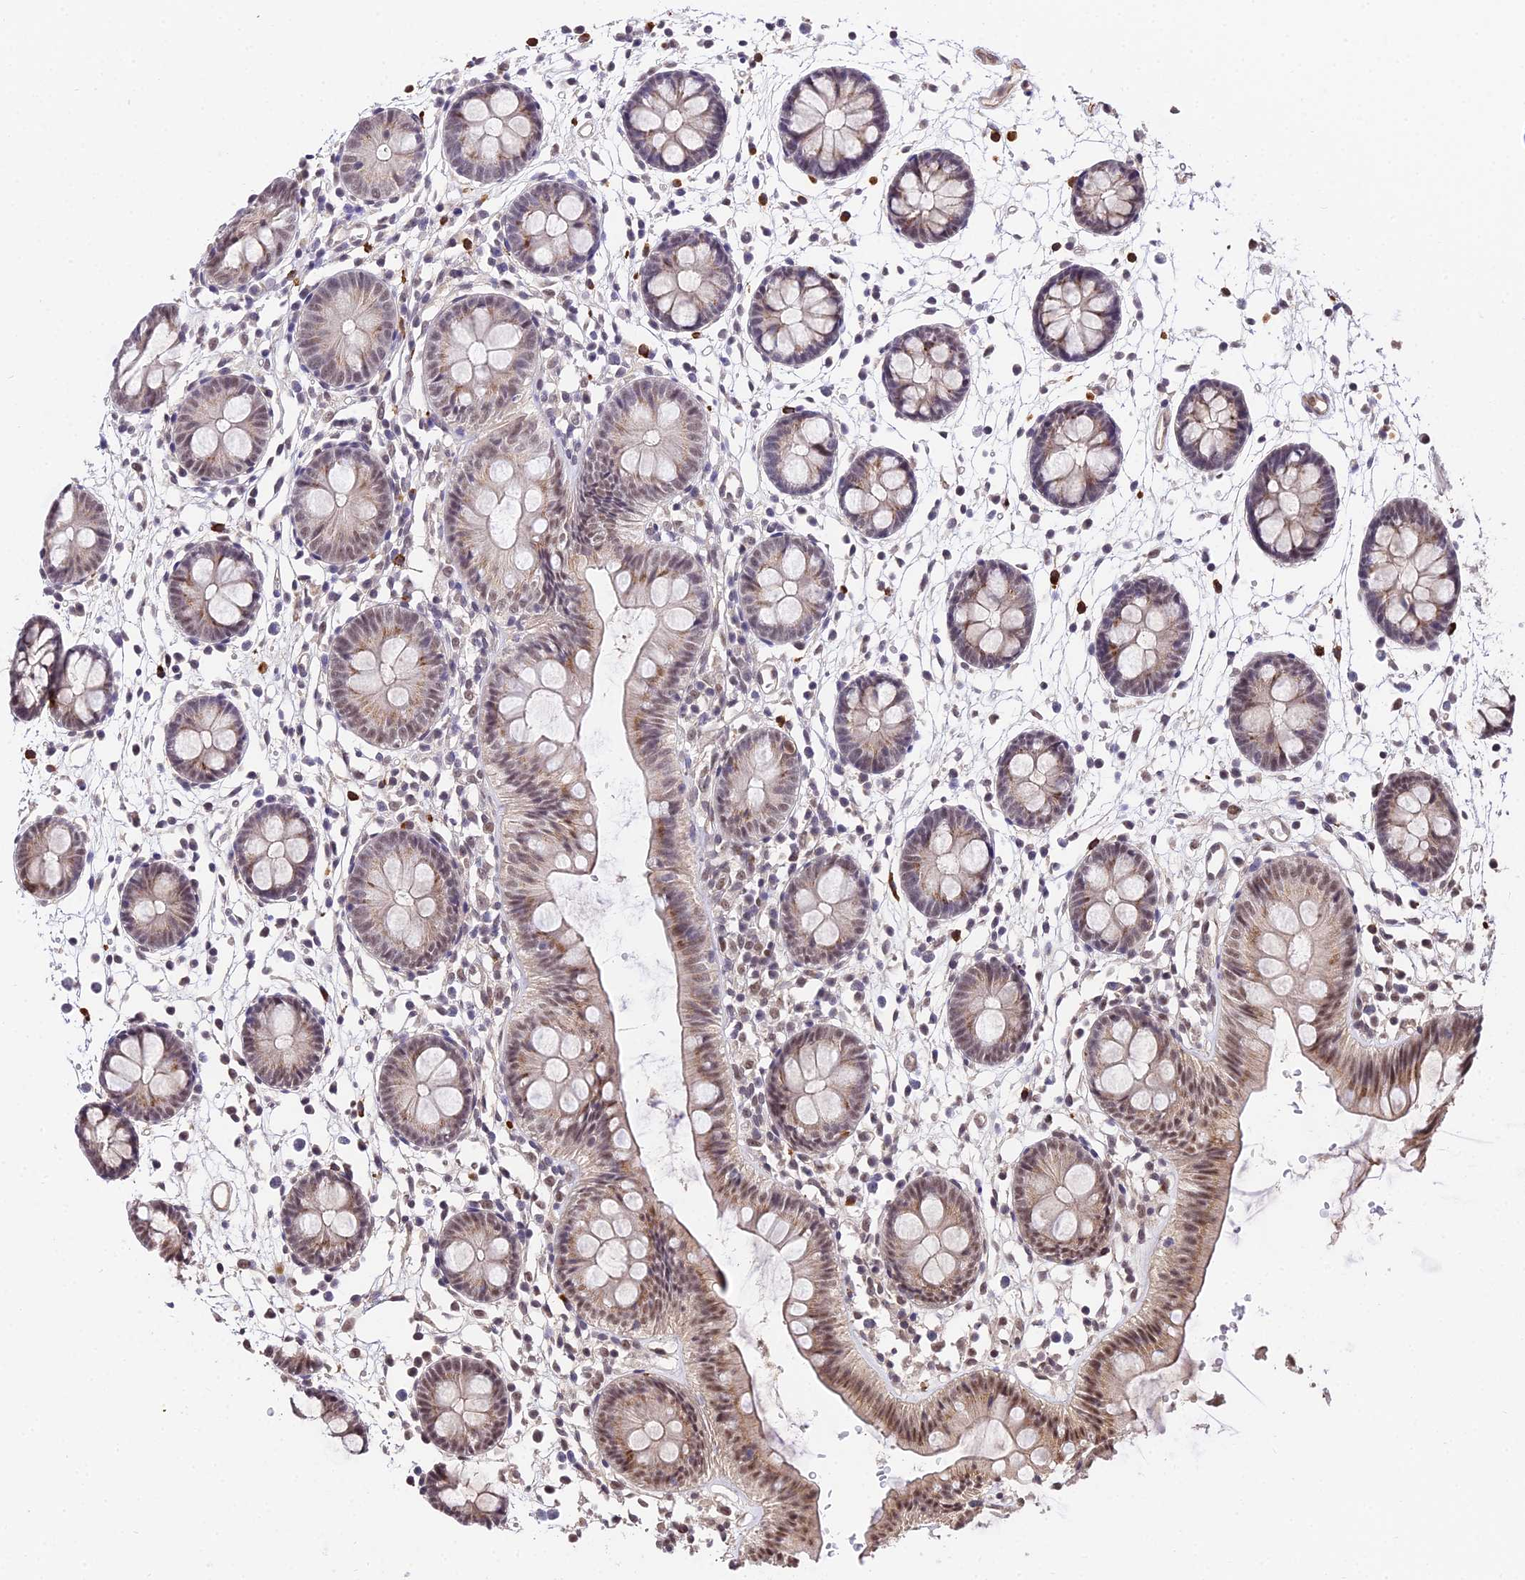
{"staining": {"intensity": "moderate", "quantity": "25%-75%", "location": "cytoplasmic/membranous,nuclear"}, "tissue": "colon", "cell_type": "Endothelial cells", "image_type": "normal", "snomed": [{"axis": "morphology", "description": "Normal tissue, NOS"}, {"axis": "topography", "description": "Colon"}], "caption": "Colon stained for a protein shows moderate cytoplasmic/membranous,nuclear positivity in endothelial cells. (Stains: DAB (3,3'-diaminobenzidine) in brown, nuclei in blue, Microscopy: brightfield microscopy at high magnification).", "gene": "POLR2I", "patient": {"sex": "male", "age": 56}}